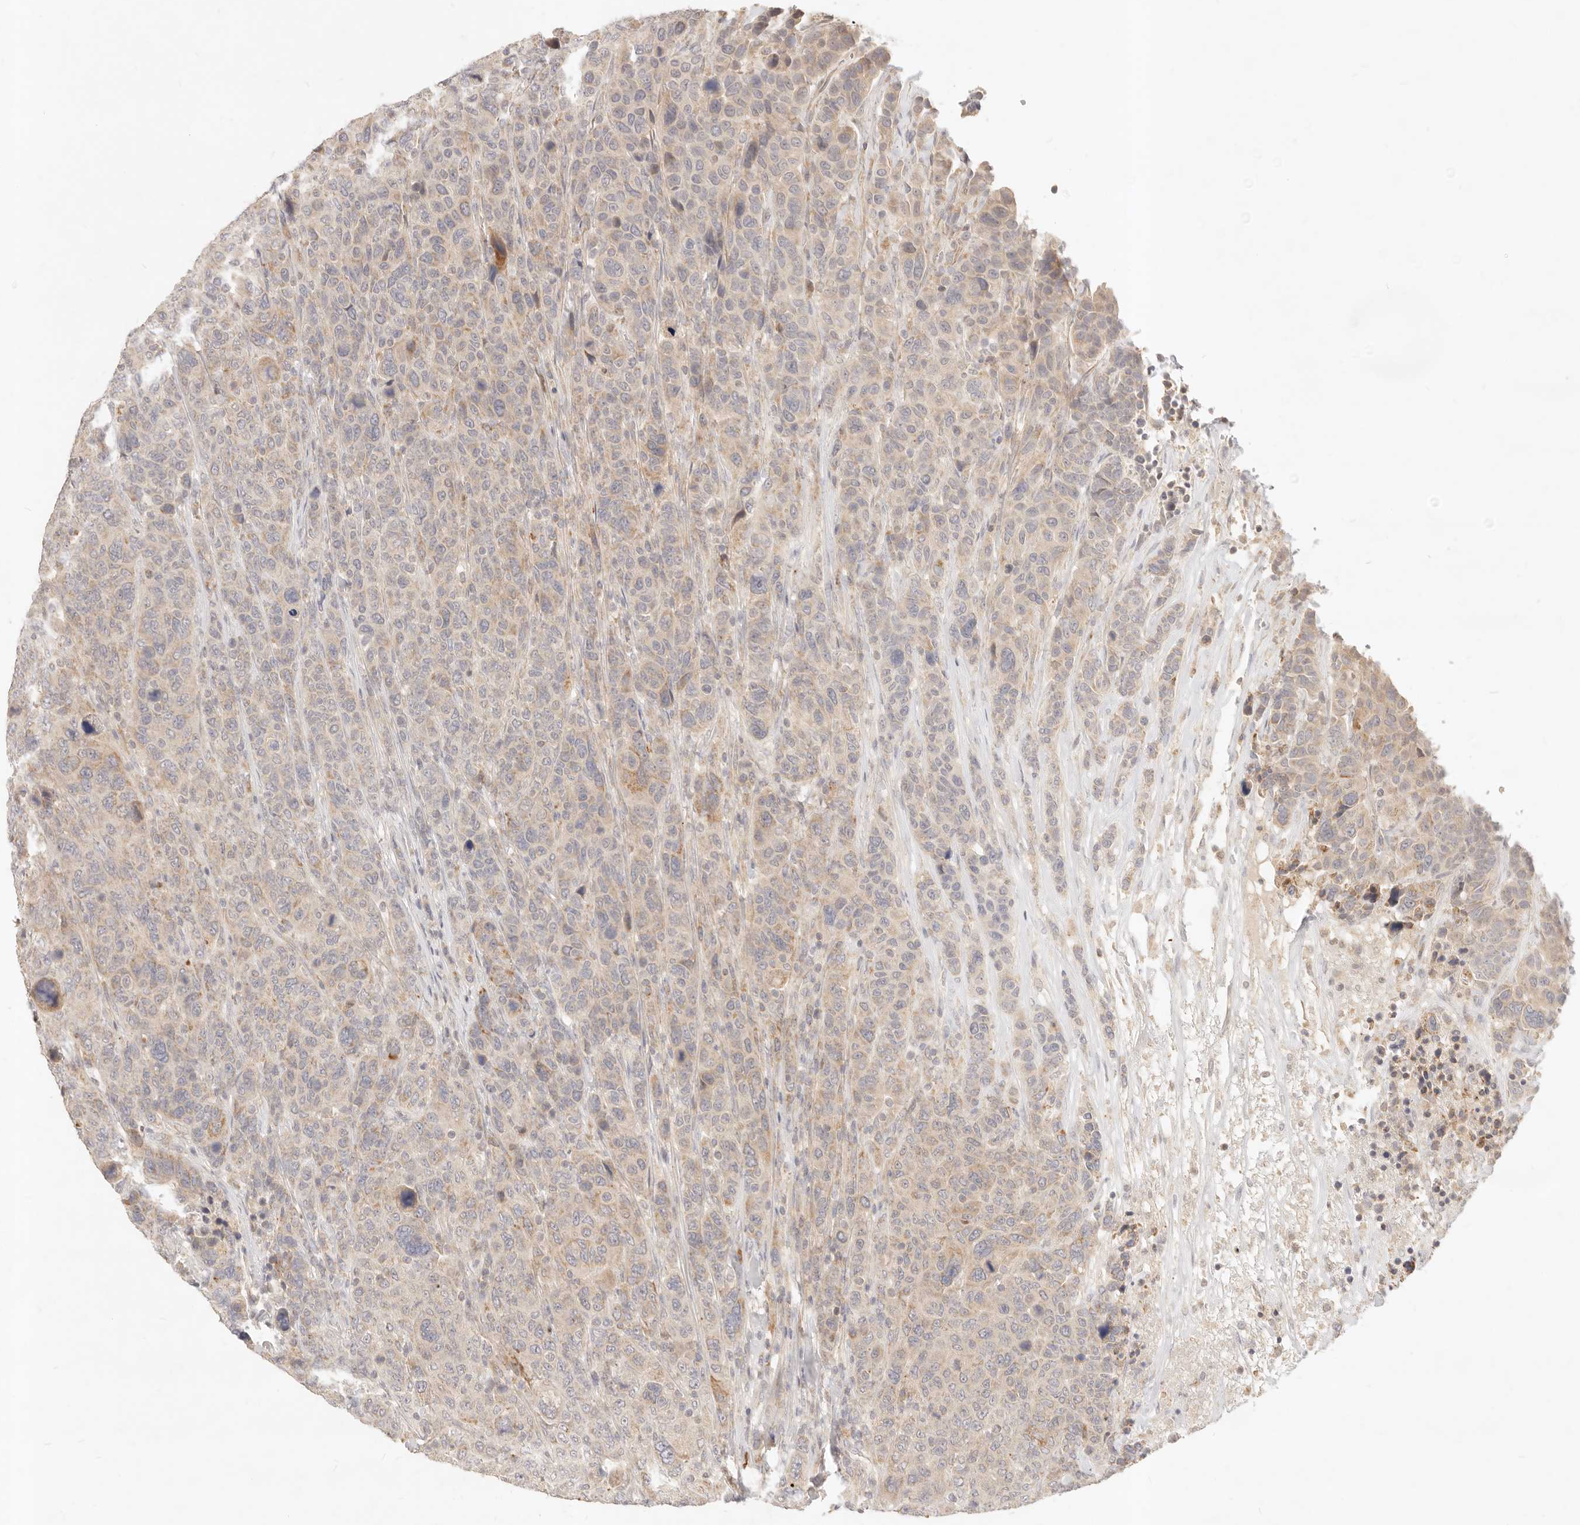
{"staining": {"intensity": "weak", "quantity": "<25%", "location": "cytoplasmic/membranous"}, "tissue": "breast cancer", "cell_type": "Tumor cells", "image_type": "cancer", "snomed": [{"axis": "morphology", "description": "Duct carcinoma"}, {"axis": "topography", "description": "Breast"}], "caption": "DAB immunohistochemical staining of human intraductal carcinoma (breast) demonstrates no significant expression in tumor cells.", "gene": "RUBCNL", "patient": {"sex": "female", "age": 37}}